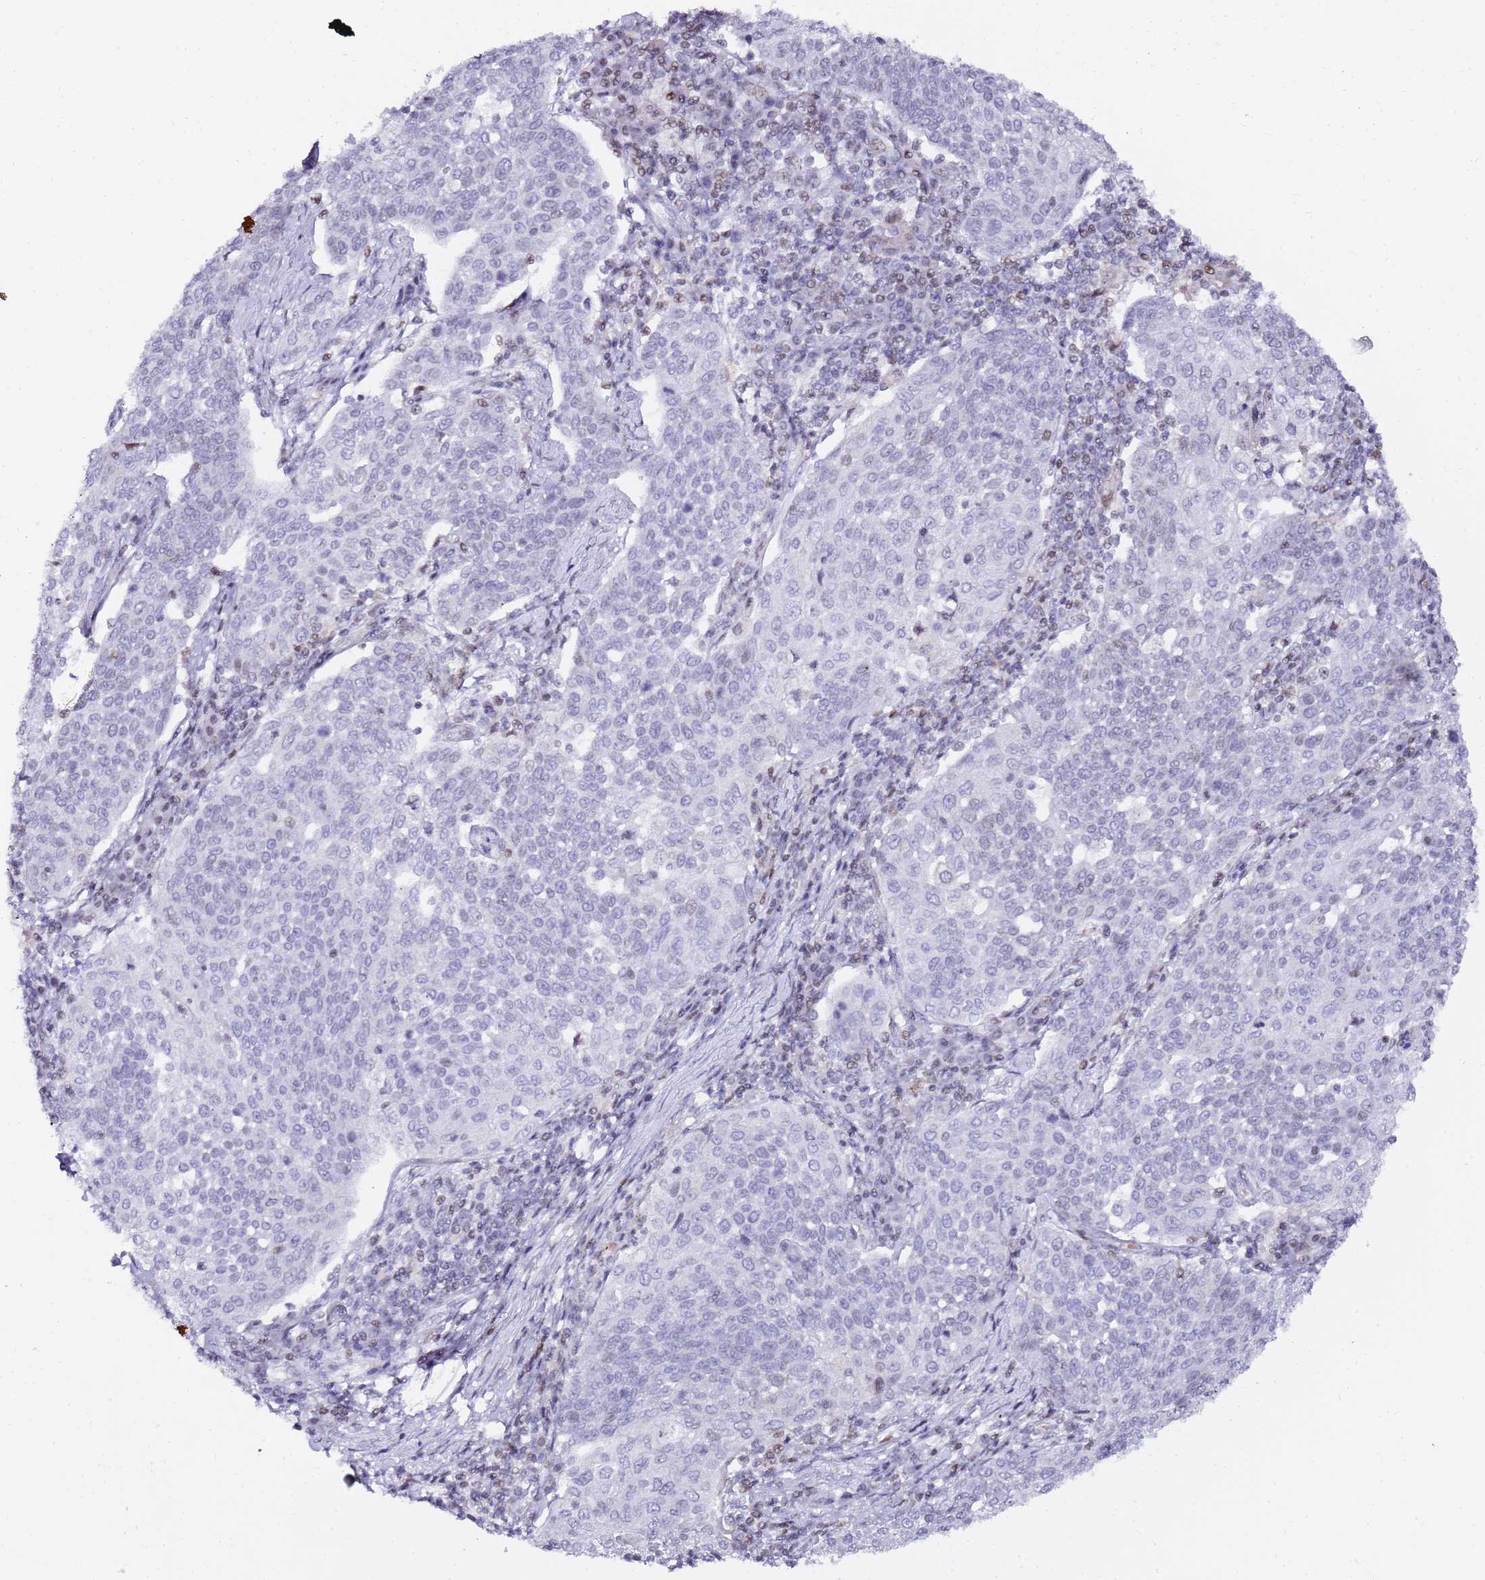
{"staining": {"intensity": "negative", "quantity": "none", "location": "none"}, "tissue": "cervical cancer", "cell_type": "Tumor cells", "image_type": "cancer", "snomed": [{"axis": "morphology", "description": "Squamous cell carcinoma, NOS"}, {"axis": "topography", "description": "Cervix"}], "caption": "Immunohistochemistry histopathology image of cervical cancer (squamous cell carcinoma) stained for a protein (brown), which exhibits no expression in tumor cells. Nuclei are stained in blue.", "gene": "GBP2", "patient": {"sex": "female", "age": 34}}